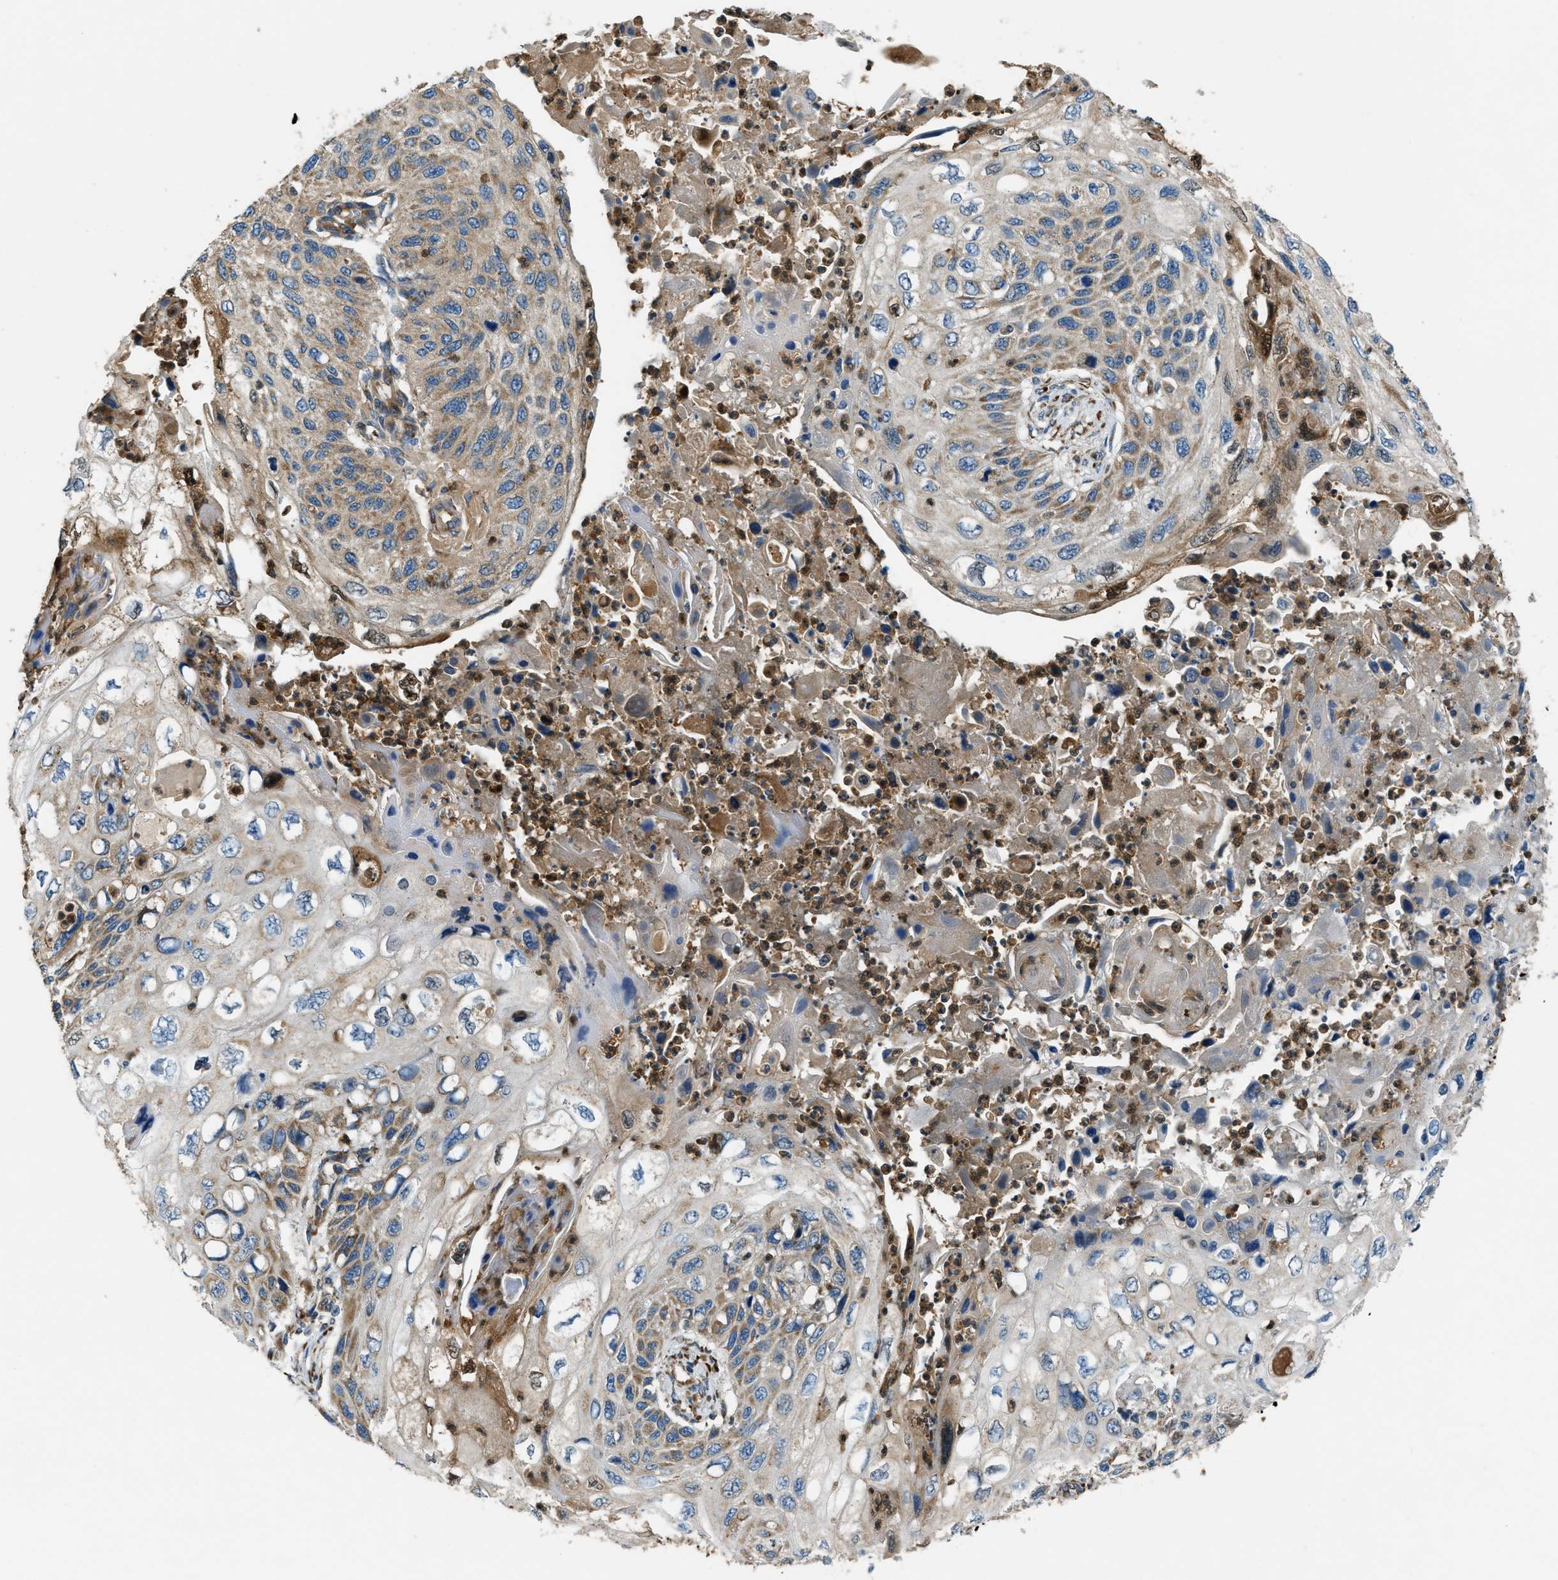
{"staining": {"intensity": "moderate", "quantity": "<25%", "location": "cytoplasmic/membranous,nuclear"}, "tissue": "cervical cancer", "cell_type": "Tumor cells", "image_type": "cancer", "snomed": [{"axis": "morphology", "description": "Squamous cell carcinoma, NOS"}, {"axis": "topography", "description": "Cervix"}], "caption": "IHC of human squamous cell carcinoma (cervical) reveals low levels of moderate cytoplasmic/membranous and nuclear expression in approximately <25% of tumor cells. (IHC, brightfield microscopy, high magnification).", "gene": "GIMAP8", "patient": {"sex": "female", "age": 70}}